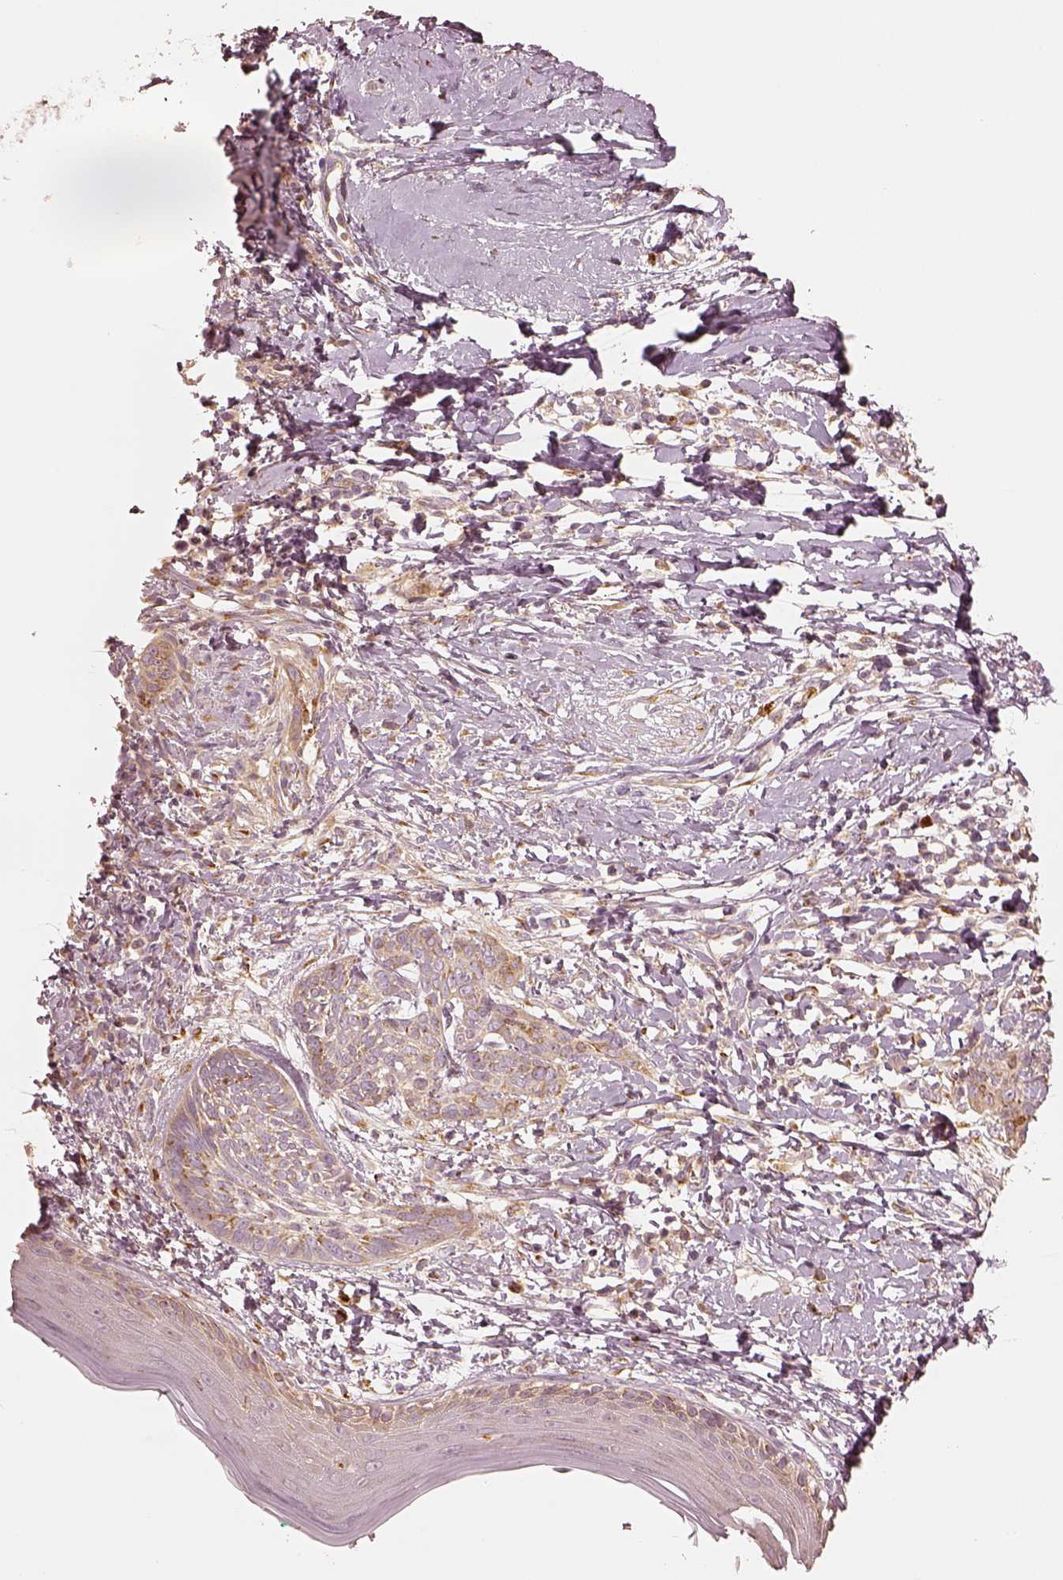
{"staining": {"intensity": "weak", "quantity": "25%-75%", "location": "cytoplasmic/membranous"}, "tissue": "skin cancer", "cell_type": "Tumor cells", "image_type": "cancer", "snomed": [{"axis": "morphology", "description": "Normal tissue, NOS"}, {"axis": "morphology", "description": "Basal cell carcinoma"}, {"axis": "topography", "description": "Skin"}], "caption": "The image exhibits immunohistochemical staining of skin cancer. There is weak cytoplasmic/membranous expression is present in approximately 25%-75% of tumor cells.", "gene": "GORASP2", "patient": {"sex": "male", "age": 84}}